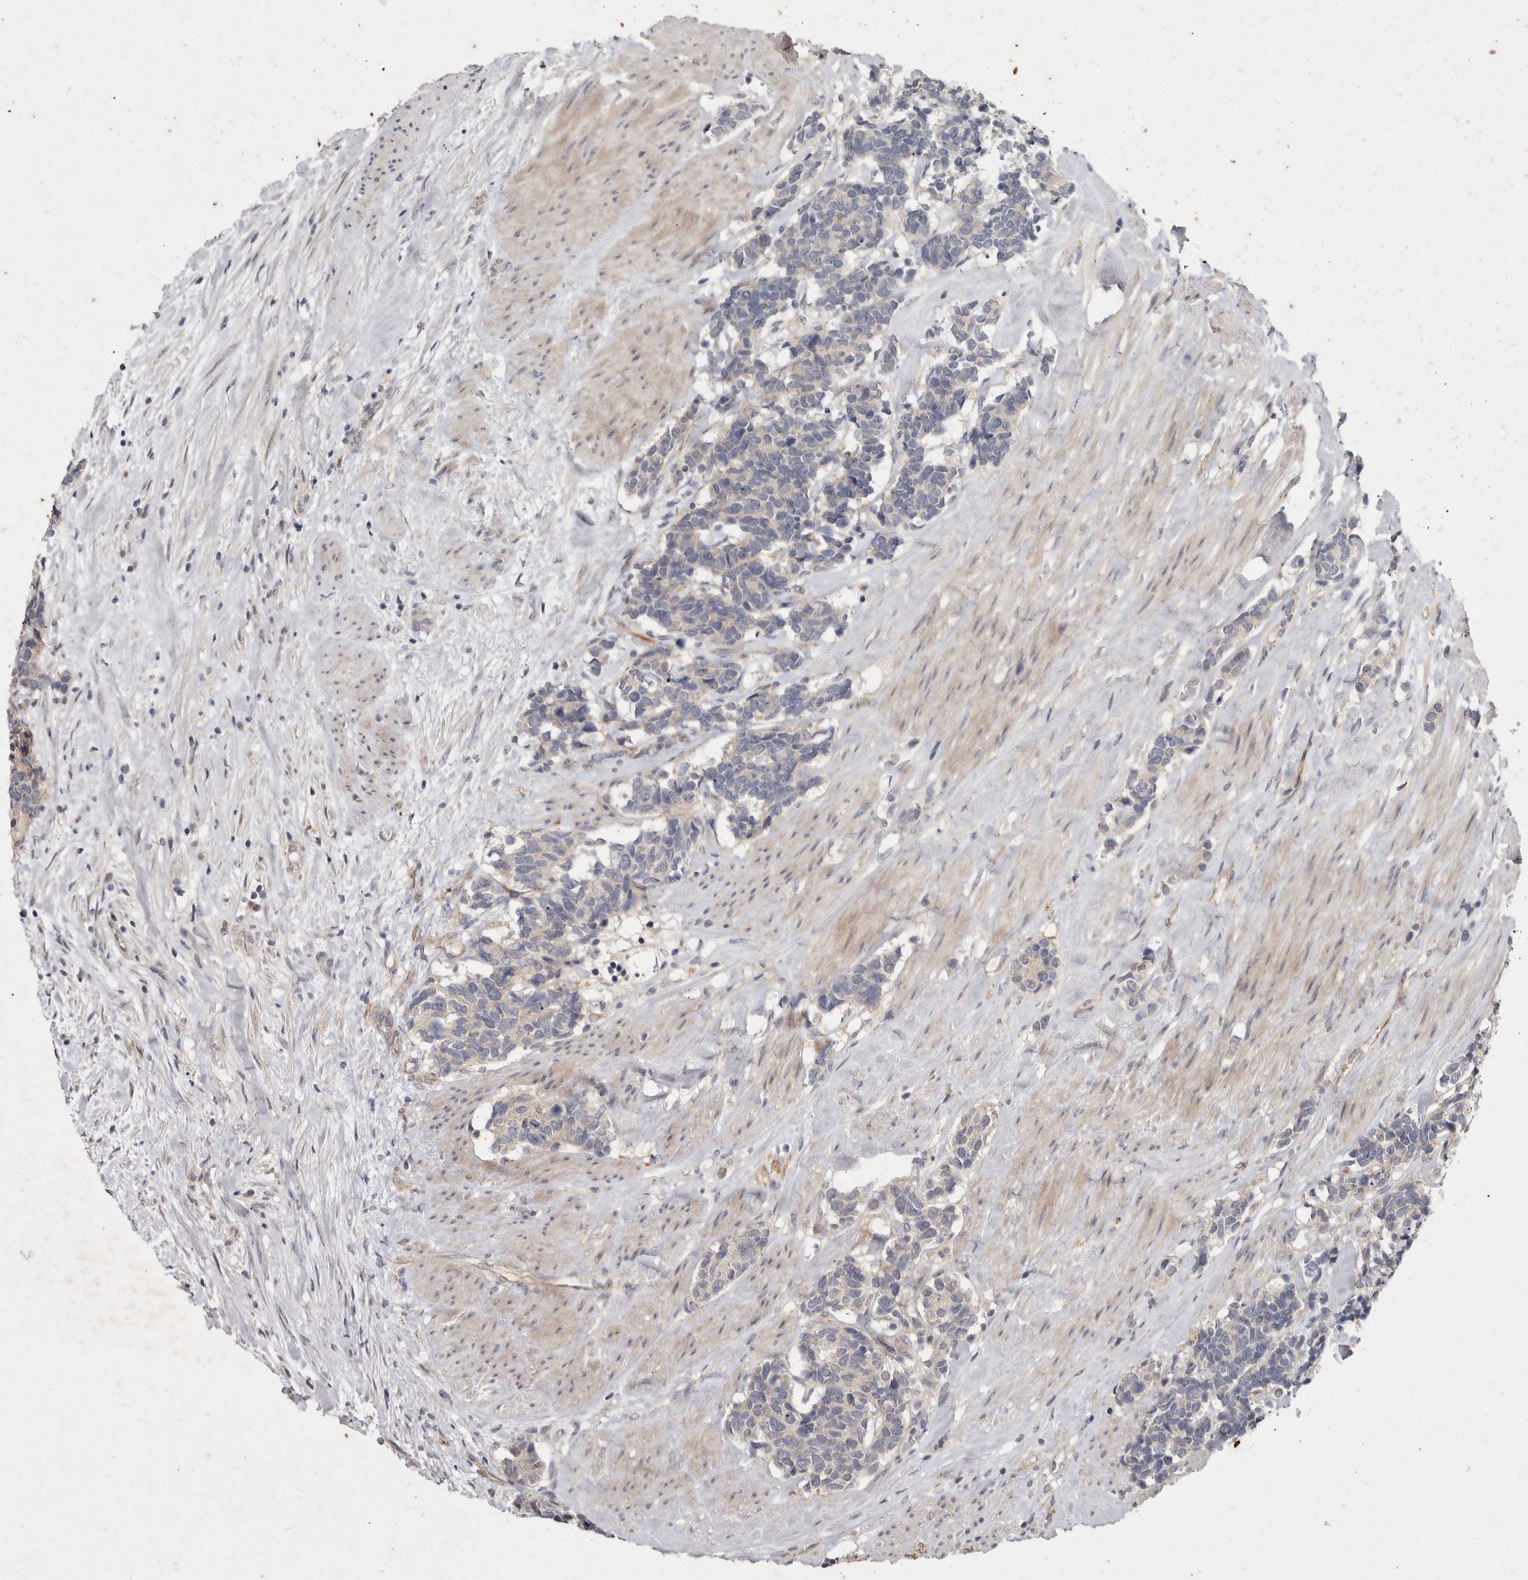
{"staining": {"intensity": "negative", "quantity": "none", "location": "none"}, "tissue": "carcinoid", "cell_type": "Tumor cells", "image_type": "cancer", "snomed": [{"axis": "morphology", "description": "Carcinoma, NOS"}, {"axis": "morphology", "description": "Carcinoid, malignant, NOS"}, {"axis": "topography", "description": "Urinary bladder"}], "caption": "Immunohistochemical staining of human carcinoma demonstrates no significant expression in tumor cells.", "gene": "SLC22A1", "patient": {"sex": "male", "age": 57}}